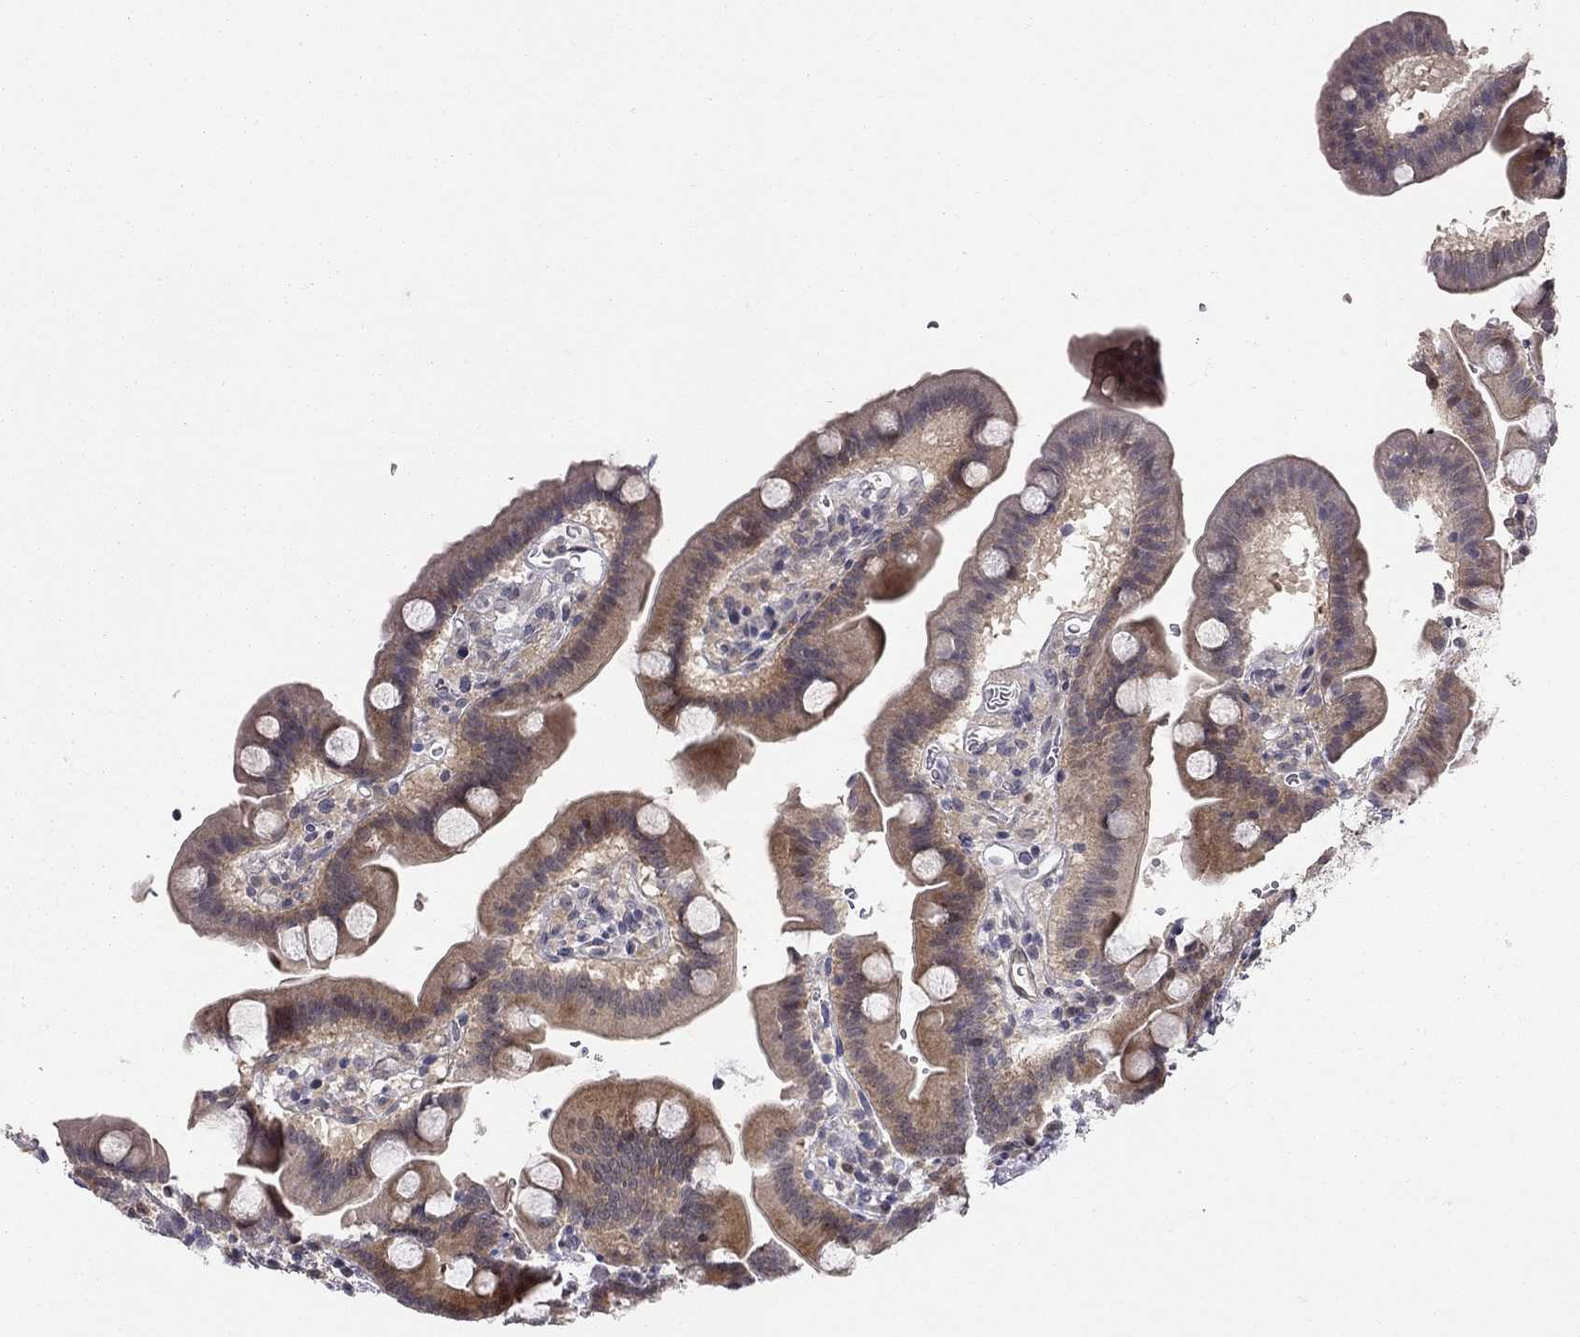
{"staining": {"intensity": "moderate", "quantity": "25%-75%", "location": "cytoplasmic/membranous"}, "tissue": "duodenum", "cell_type": "Glandular cells", "image_type": "normal", "snomed": [{"axis": "morphology", "description": "Normal tissue, NOS"}, {"axis": "topography", "description": "Duodenum"}], "caption": "Protein expression analysis of normal duodenum reveals moderate cytoplasmic/membranous staining in approximately 25%-75% of glandular cells. The staining is performed using DAB (3,3'-diaminobenzidine) brown chromogen to label protein expression. The nuclei are counter-stained blue using hematoxylin.", "gene": "STXBP6", "patient": {"sex": "male", "age": 59}}